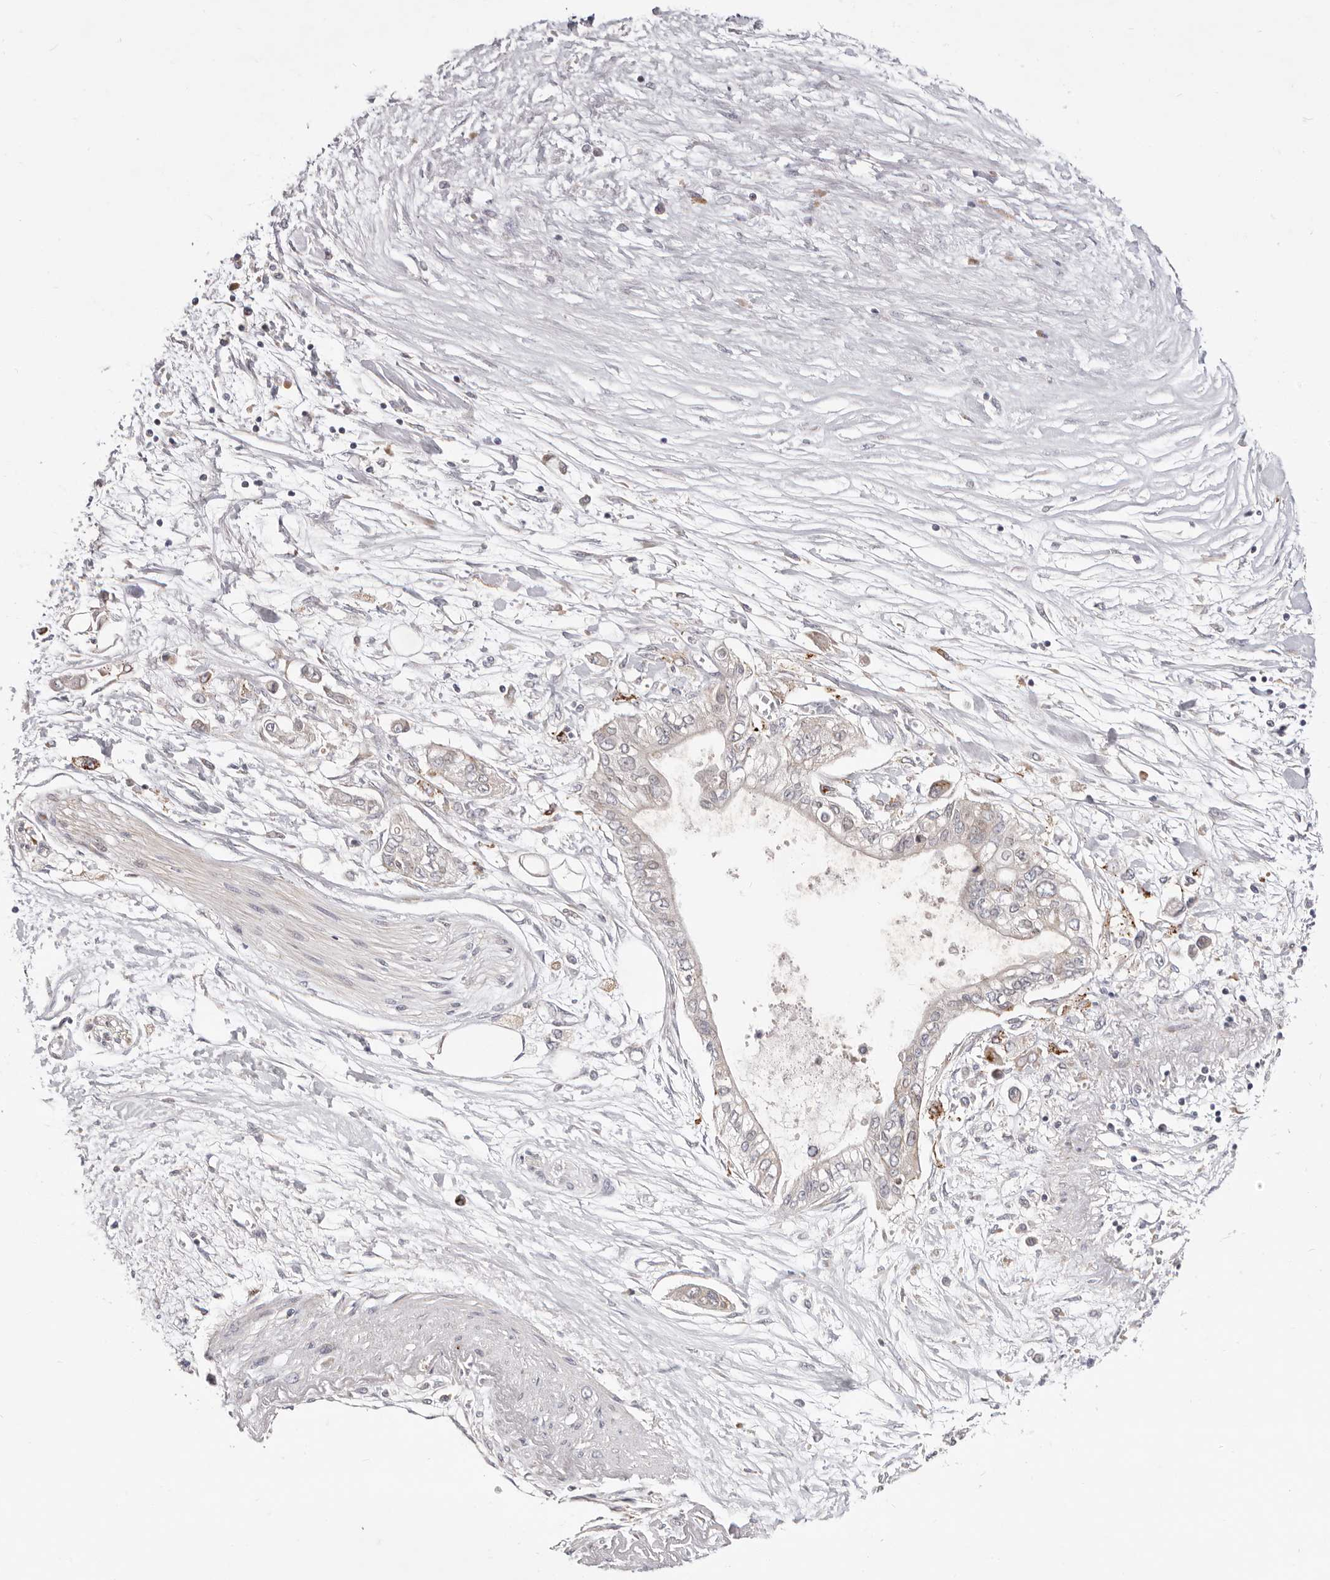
{"staining": {"intensity": "negative", "quantity": "none", "location": "none"}, "tissue": "pancreatic cancer", "cell_type": "Tumor cells", "image_type": "cancer", "snomed": [{"axis": "morphology", "description": "Adenocarcinoma, NOS"}, {"axis": "topography", "description": "Pancreas"}], "caption": "A micrograph of pancreatic cancer stained for a protein reveals no brown staining in tumor cells. (Stains: DAB immunohistochemistry (IHC) with hematoxylin counter stain, Microscopy: brightfield microscopy at high magnification).", "gene": "TOR3A", "patient": {"sex": "female", "age": 77}}